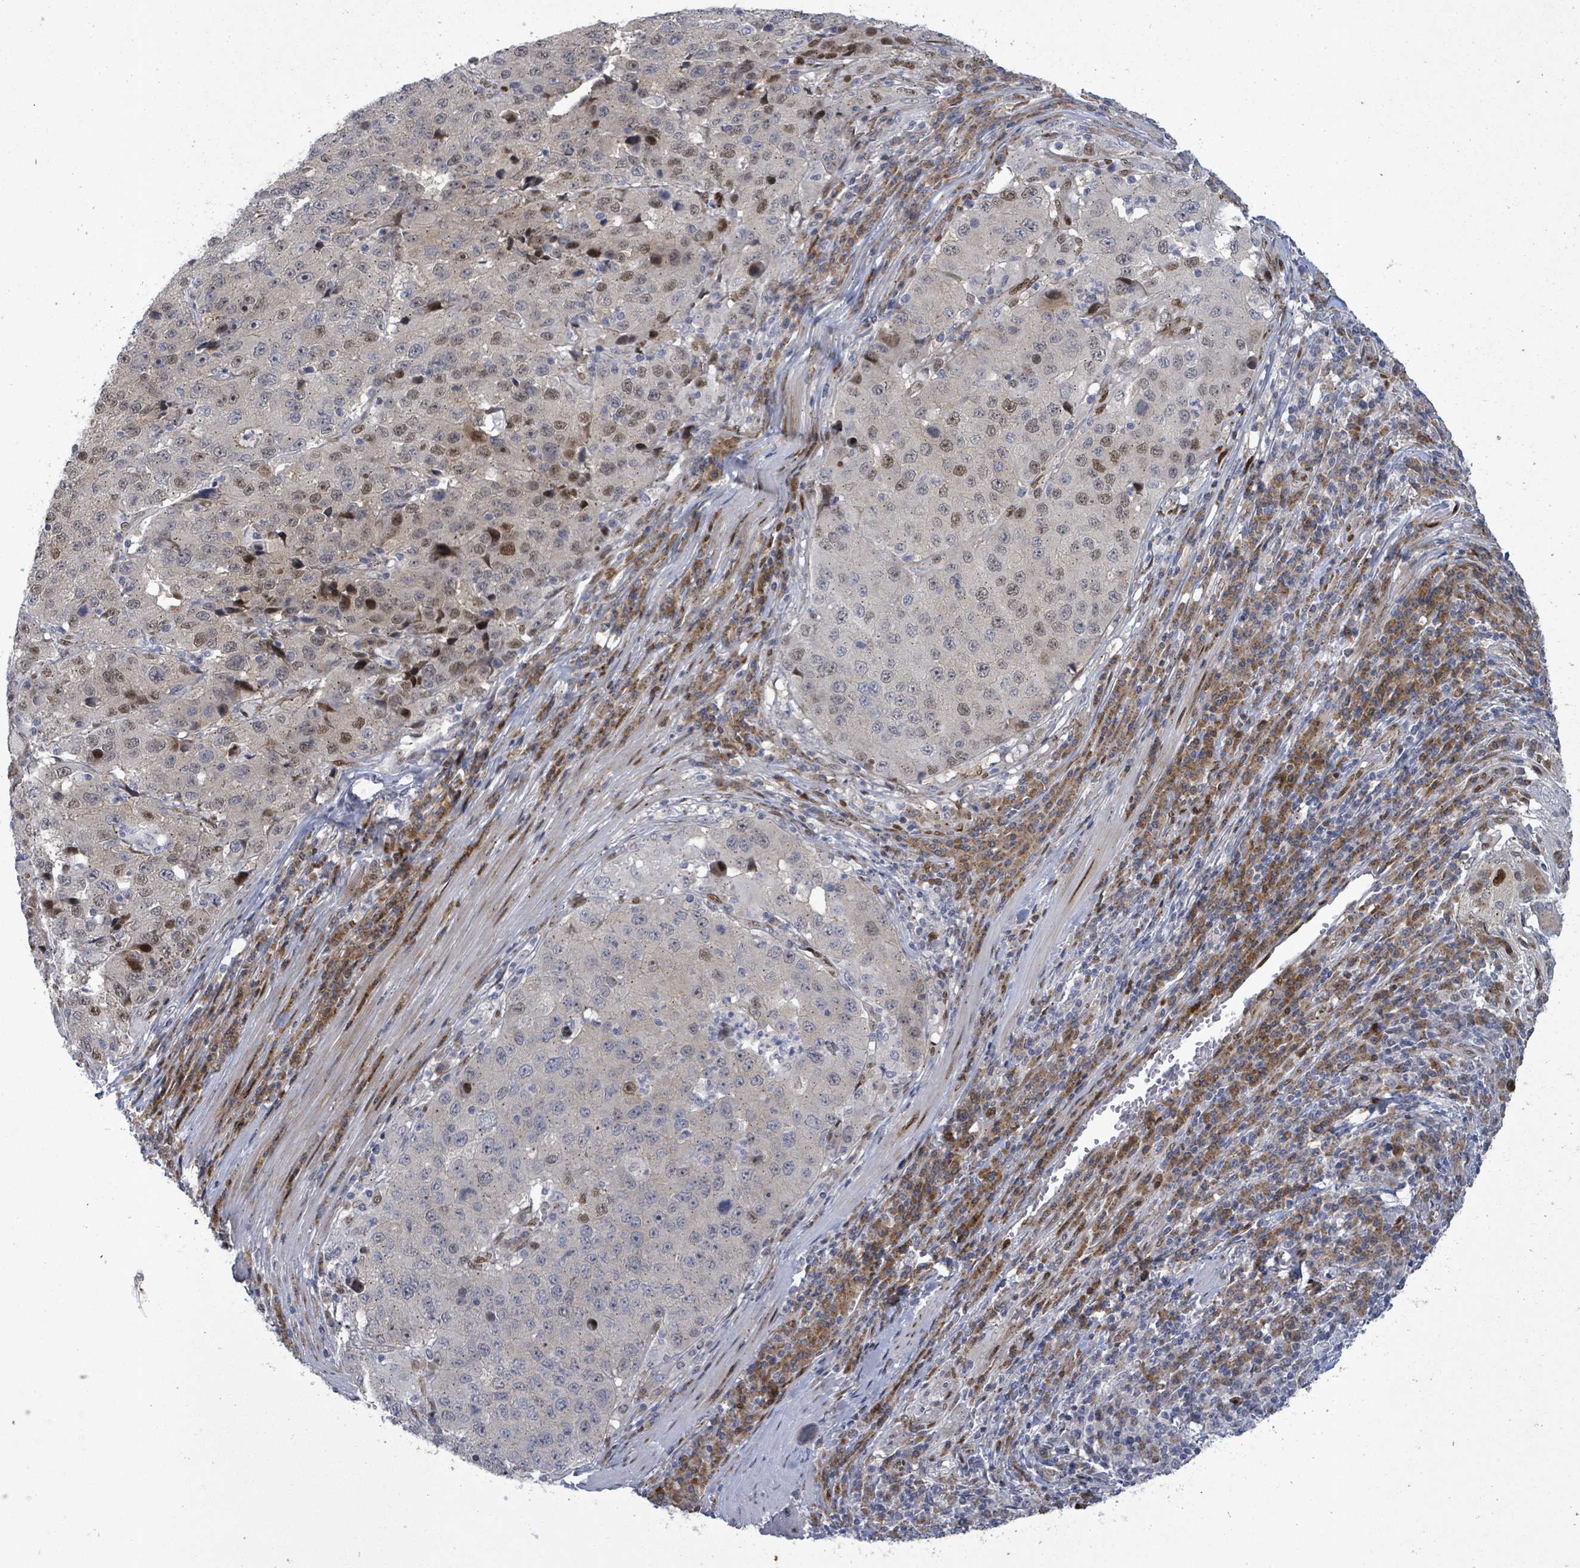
{"staining": {"intensity": "weak", "quantity": "<25%", "location": "nuclear"}, "tissue": "stomach cancer", "cell_type": "Tumor cells", "image_type": "cancer", "snomed": [{"axis": "morphology", "description": "Adenocarcinoma, NOS"}, {"axis": "topography", "description": "Stomach"}], "caption": "Immunohistochemistry (IHC) of human stomach cancer reveals no positivity in tumor cells.", "gene": "TUSC1", "patient": {"sex": "male", "age": 71}}